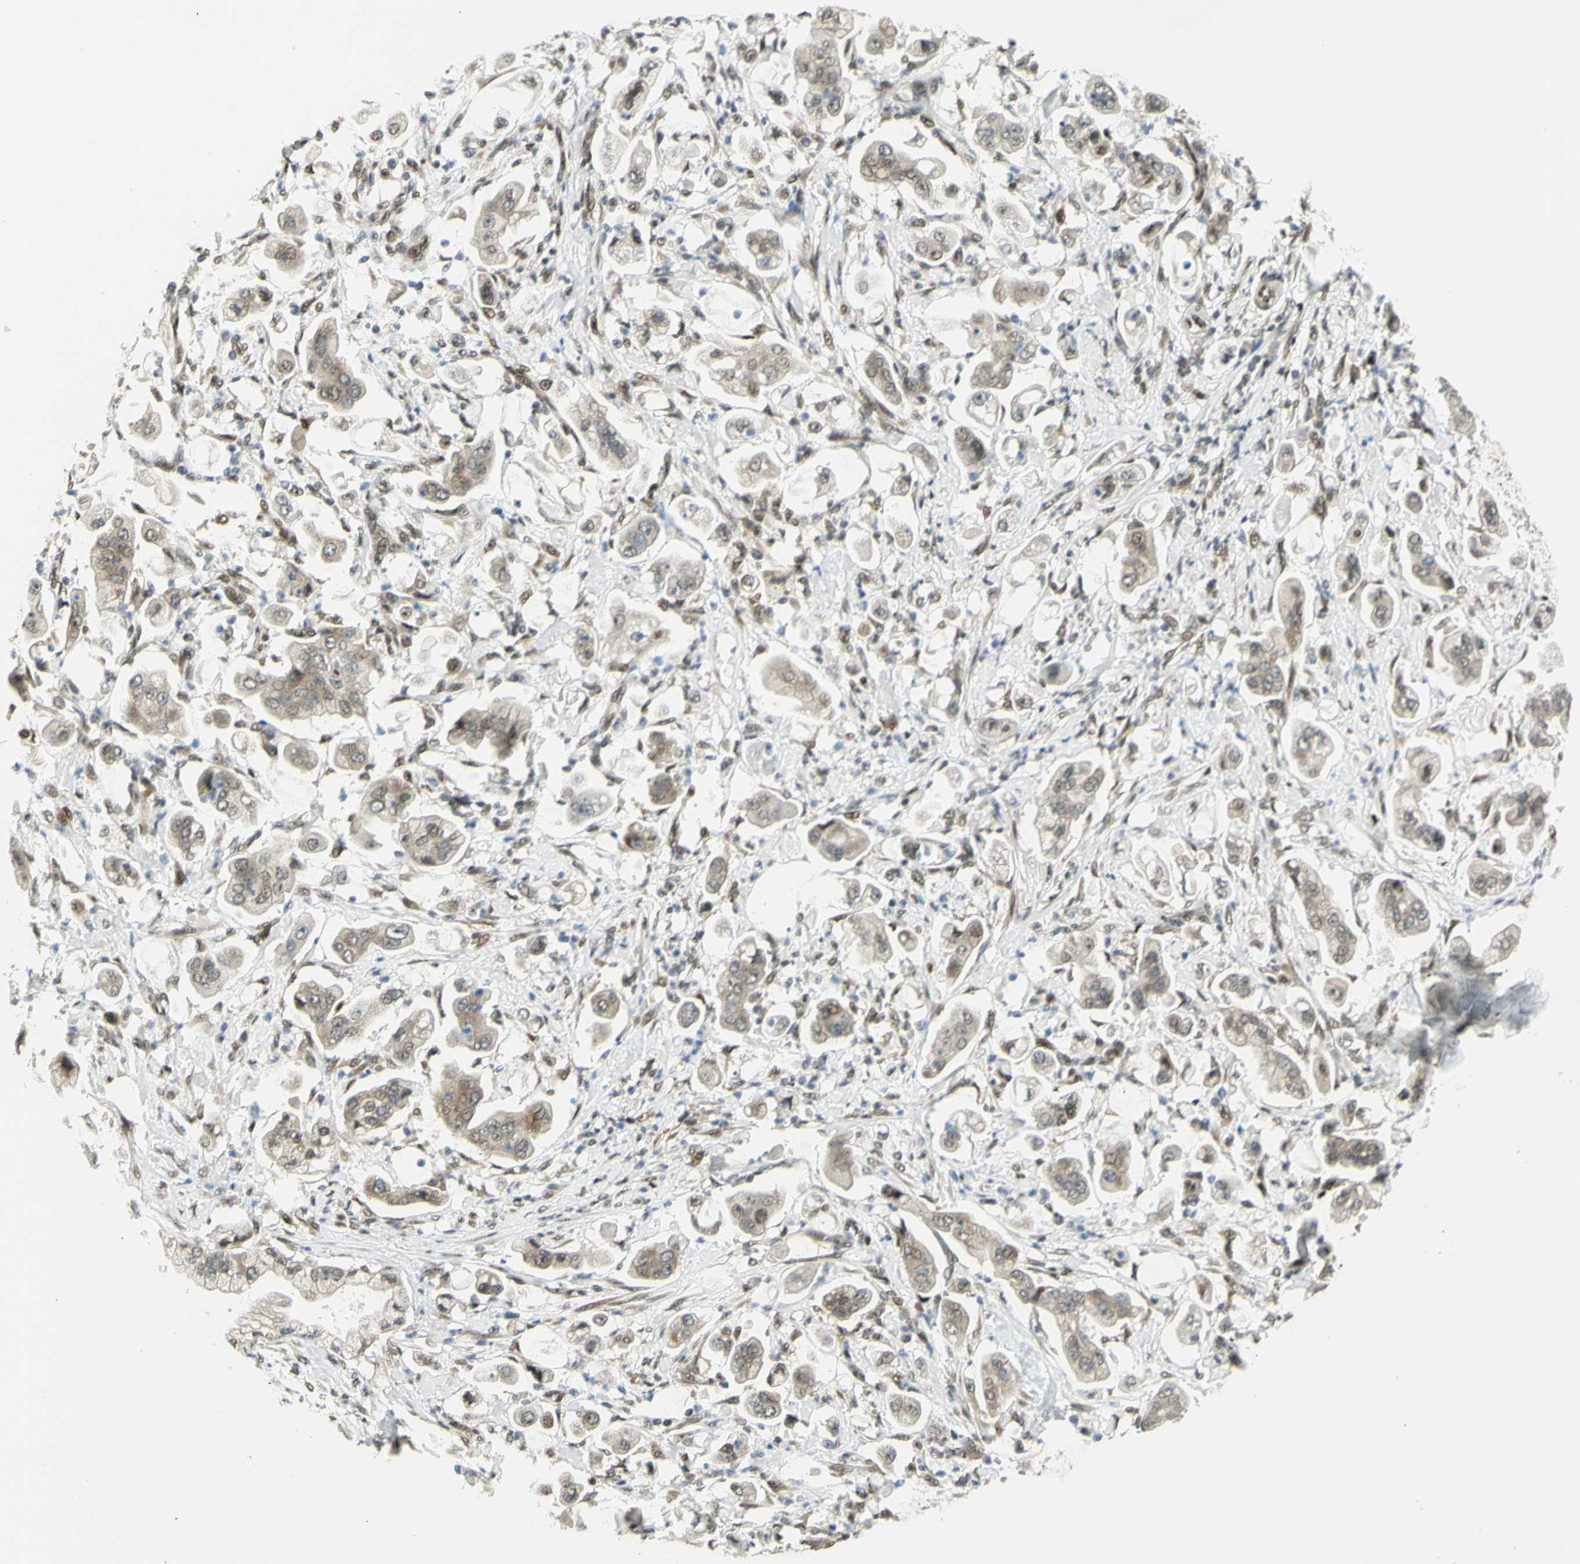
{"staining": {"intensity": "weak", "quantity": ">75%", "location": "cytoplasmic/membranous,nuclear"}, "tissue": "stomach cancer", "cell_type": "Tumor cells", "image_type": "cancer", "snomed": [{"axis": "morphology", "description": "Adenocarcinoma, NOS"}, {"axis": "topography", "description": "Stomach"}], "caption": "Adenocarcinoma (stomach) stained with a protein marker exhibits weak staining in tumor cells.", "gene": "DDX1", "patient": {"sex": "male", "age": 62}}